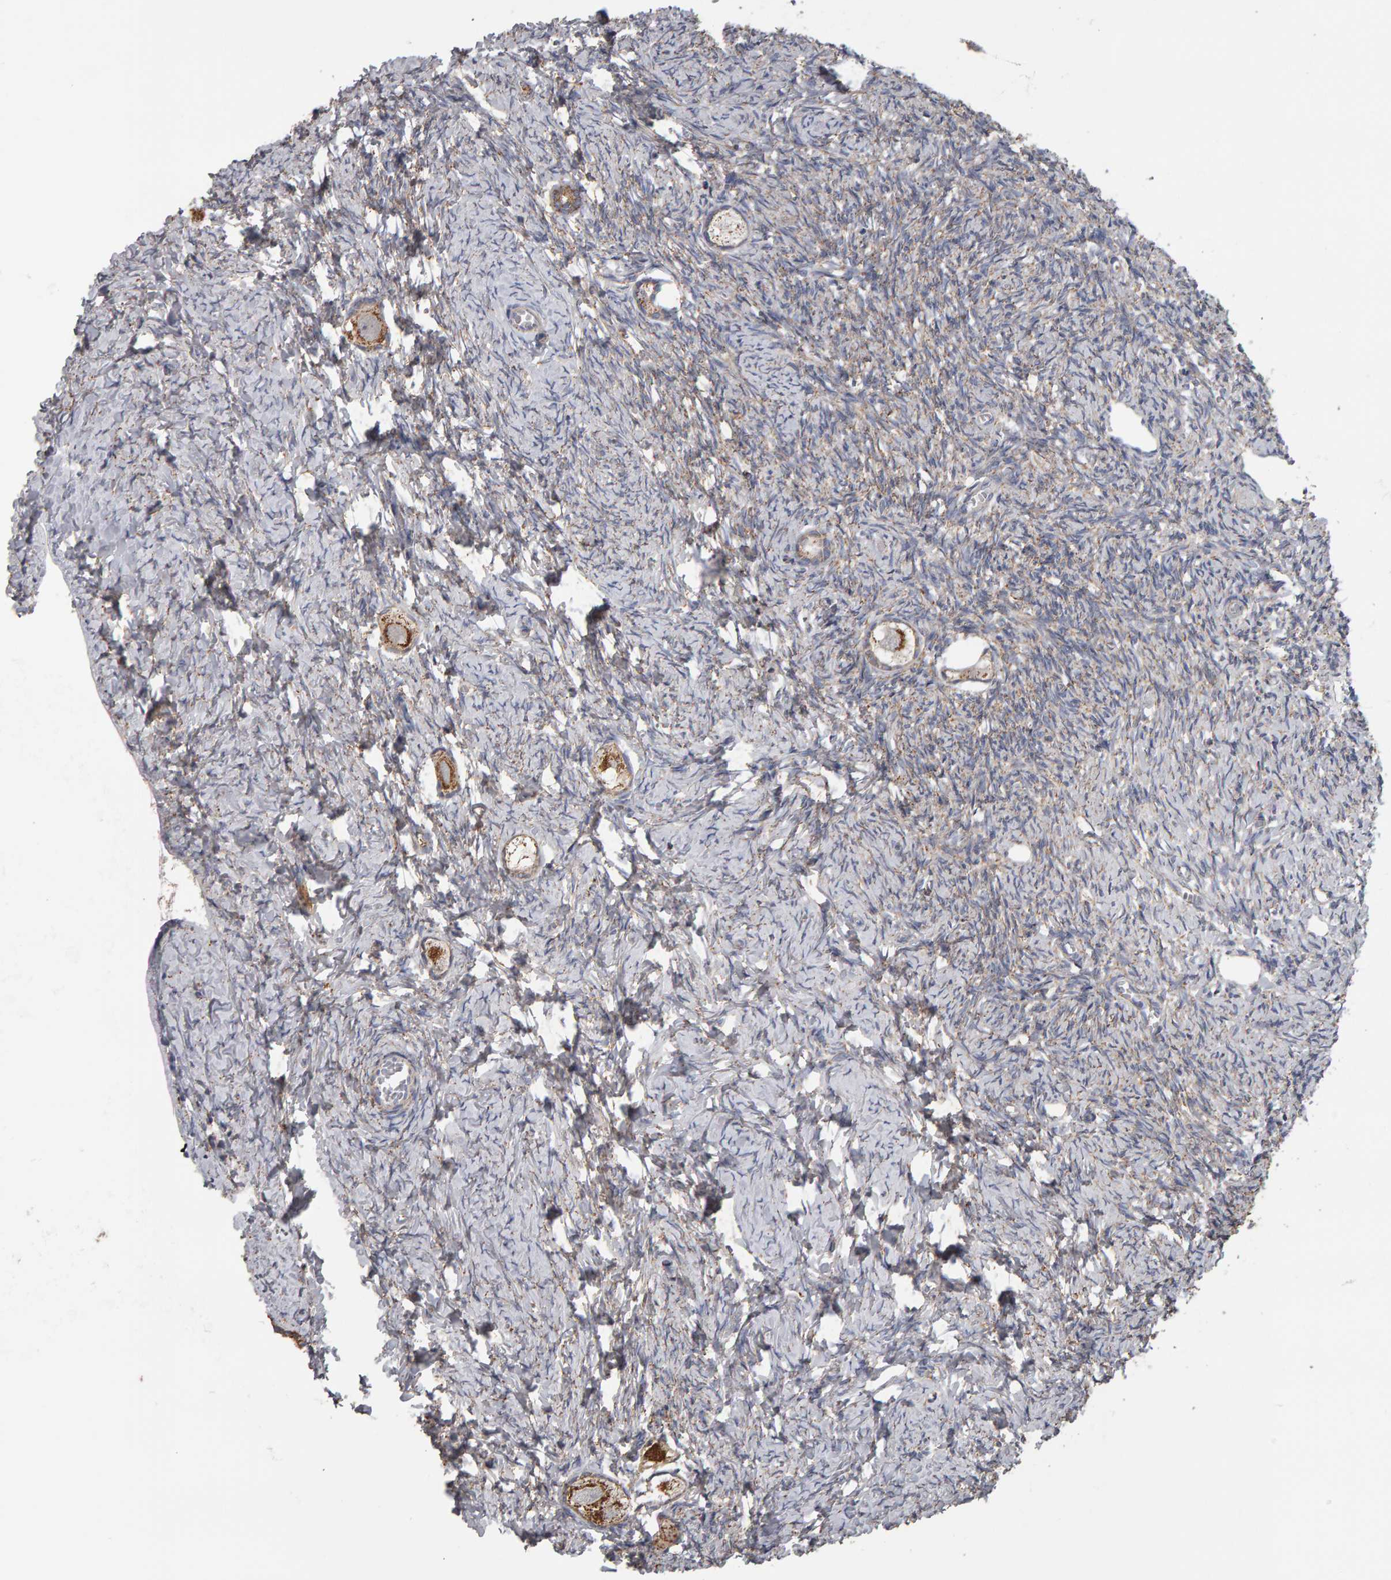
{"staining": {"intensity": "moderate", "quantity": "25%-75%", "location": "cytoplasmic/membranous"}, "tissue": "ovary", "cell_type": "Follicle cells", "image_type": "normal", "snomed": [{"axis": "morphology", "description": "Normal tissue, NOS"}, {"axis": "topography", "description": "Ovary"}], "caption": "Immunohistochemistry (IHC) photomicrograph of normal ovary: ovary stained using immunohistochemistry (IHC) exhibits medium levels of moderate protein expression localized specifically in the cytoplasmic/membranous of follicle cells, appearing as a cytoplasmic/membranous brown color.", "gene": "TOM1L1", "patient": {"sex": "female", "age": 27}}